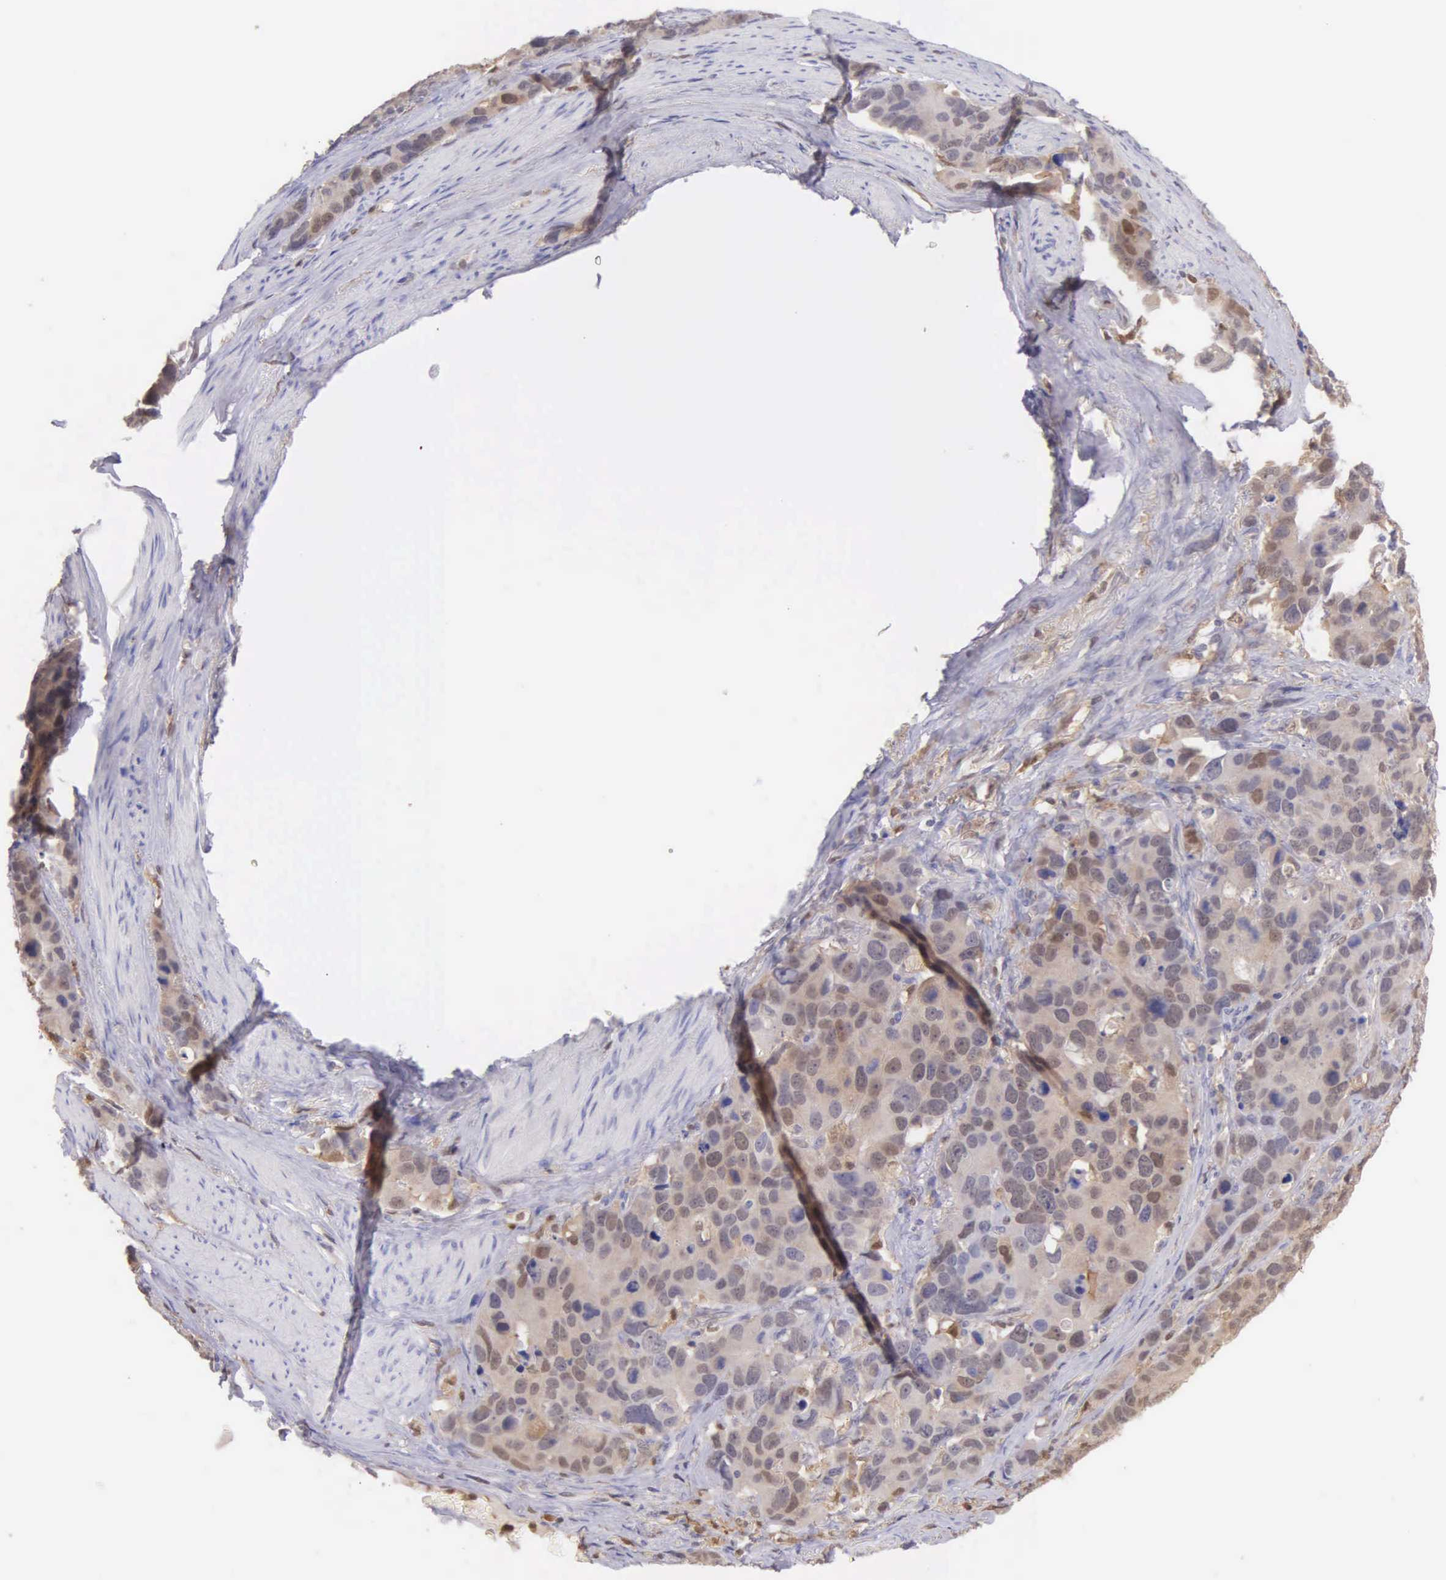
{"staining": {"intensity": "moderate", "quantity": "25%-75%", "location": "cytoplasmic/membranous"}, "tissue": "stomach cancer", "cell_type": "Tumor cells", "image_type": "cancer", "snomed": [{"axis": "morphology", "description": "Adenocarcinoma, NOS"}, {"axis": "topography", "description": "Stomach, upper"}], "caption": "A medium amount of moderate cytoplasmic/membranous expression is identified in approximately 25%-75% of tumor cells in adenocarcinoma (stomach) tissue.", "gene": "BID", "patient": {"sex": "male", "age": 71}}